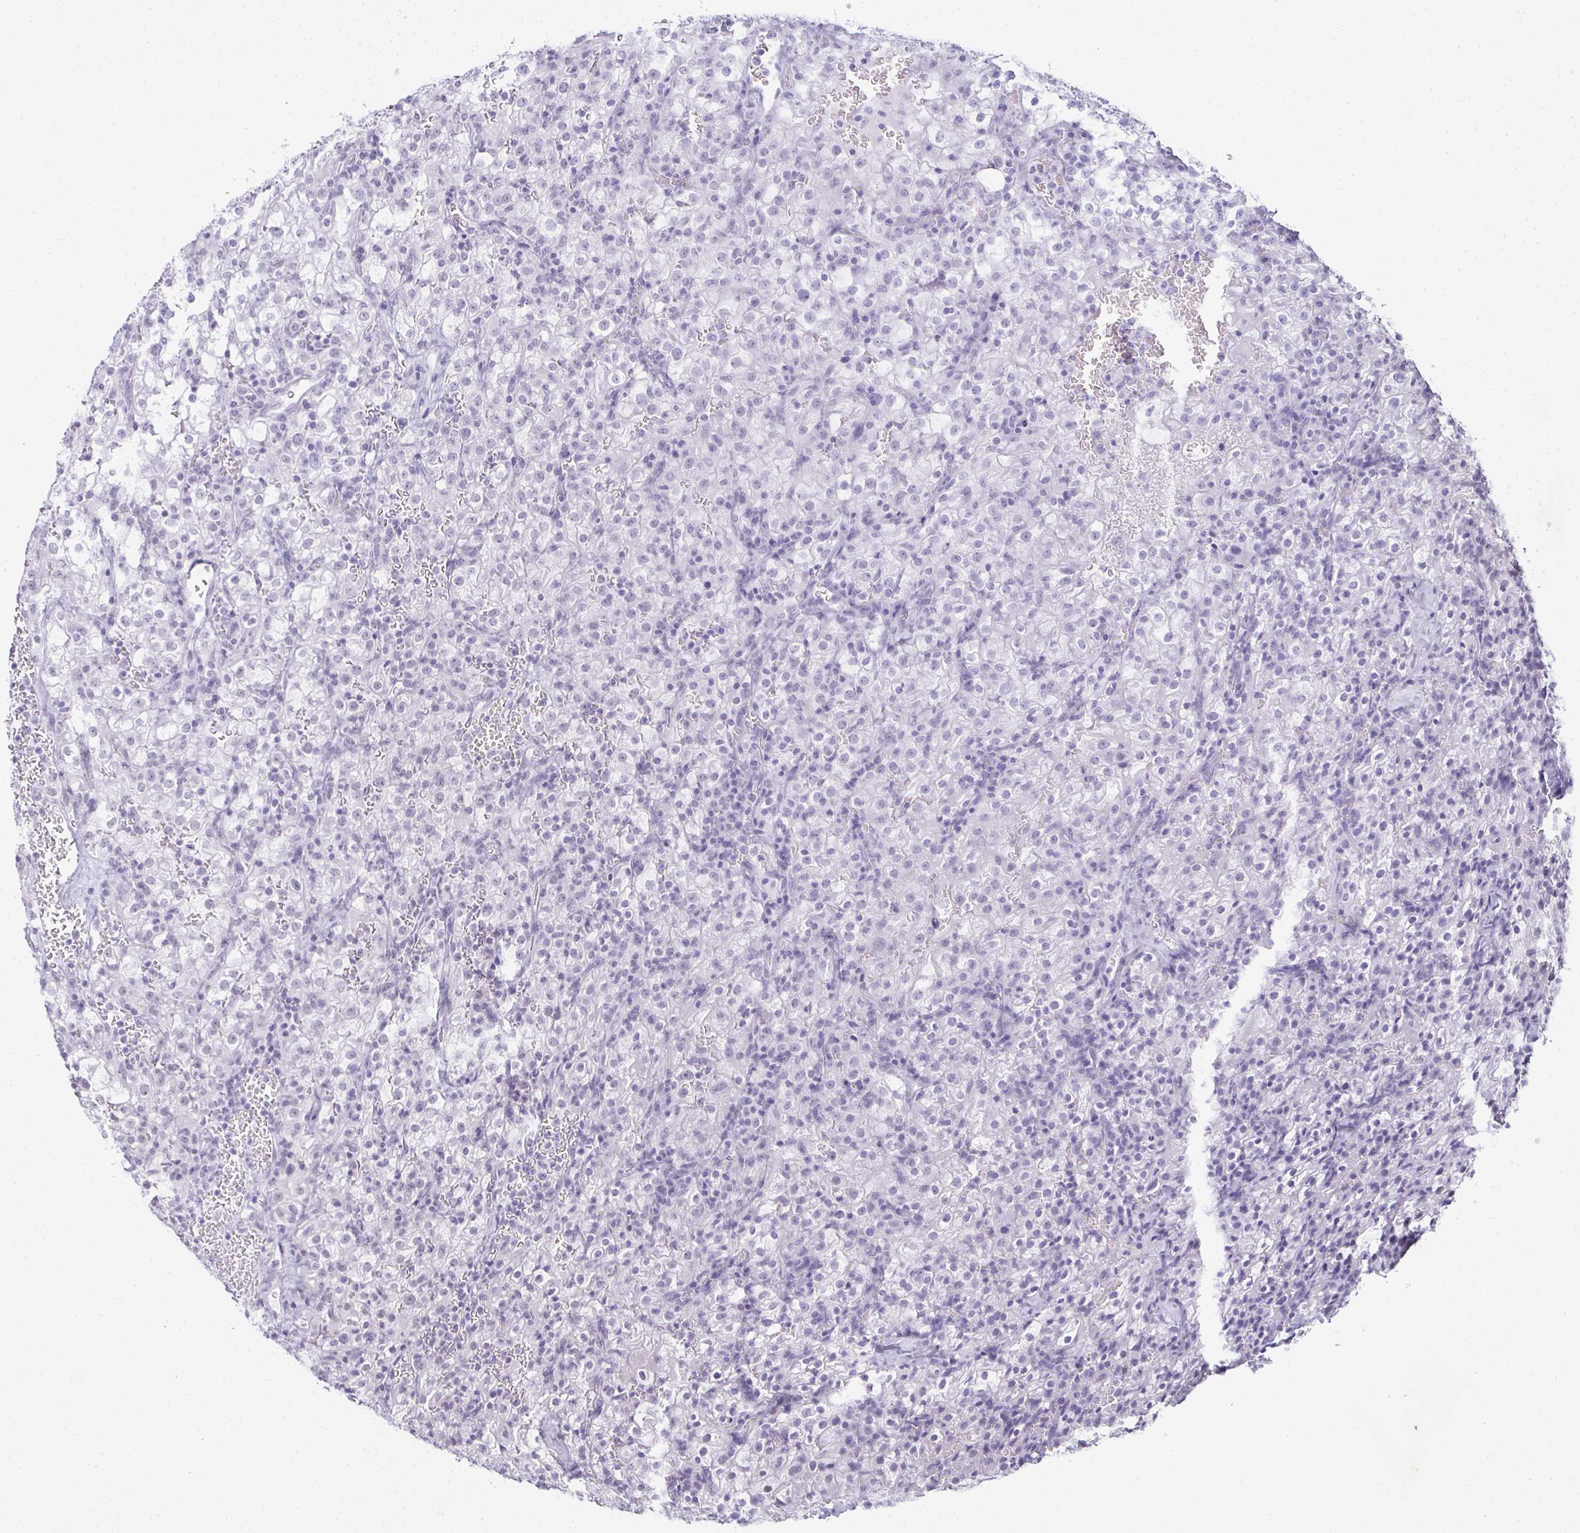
{"staining": {"intensity": "negative", "quantity": "none", "location": "none"}, "tissue": "renal cancer", "cell_type": "Tumor cells", "image_type": "cancer", "snomed": [{"axis": "morphology", "description": "Adenocarcinoma, NOS"}, {"axis": "topography", "description": "Kidney"}], "caption": "Immunohistochemistry (IHC) image of neoplastic tissue: renal cancer stained with DAB (3,3'-diaminobenzidine) displays no significant protein positivity in tumor cells. (IHC, brightfield microscopy, high magnification).", "gene": "PLA2G1B", "patient": {"sex": "female", "age": 74}}